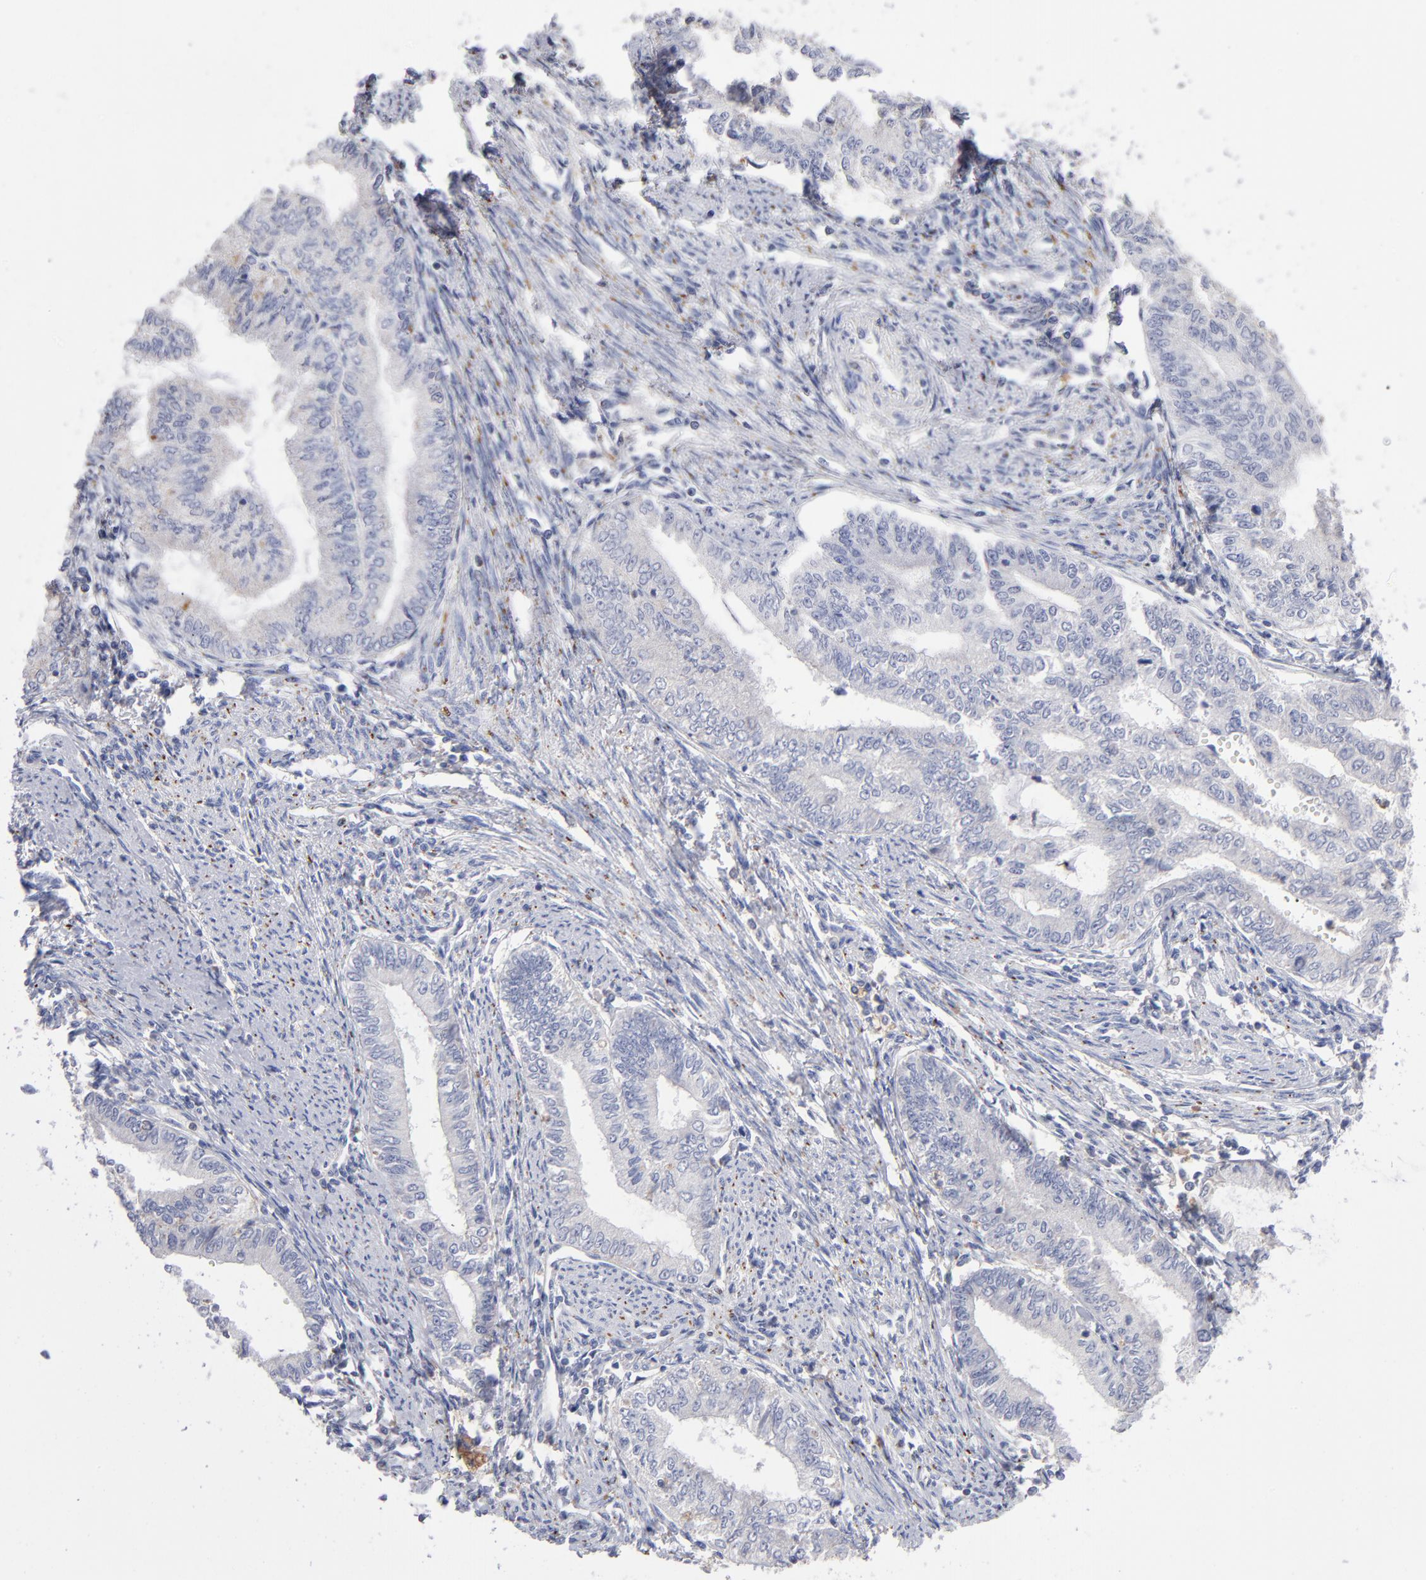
{"staining": {"intensity": "negative", "quantity": "none", "location": "none"}, "tissue": "endometrial cancer", "cell_type": "Tumor cells", "image_type": "cancer", "snomed": [{"axis": "morphology", "description": "Adenocarcinoma, NOS"}, {"axis": "topography", "description": "Endometrium"}], "caption": "Immunohistochemistry micrograph of human endometrial adenocarcinoma stained for a protein (brown), which demonstrates no expression in tumor cells. Nuclei are stained in blue.", "gene": "RRAGB", "patient": {"sex": "female", "age": 66}}